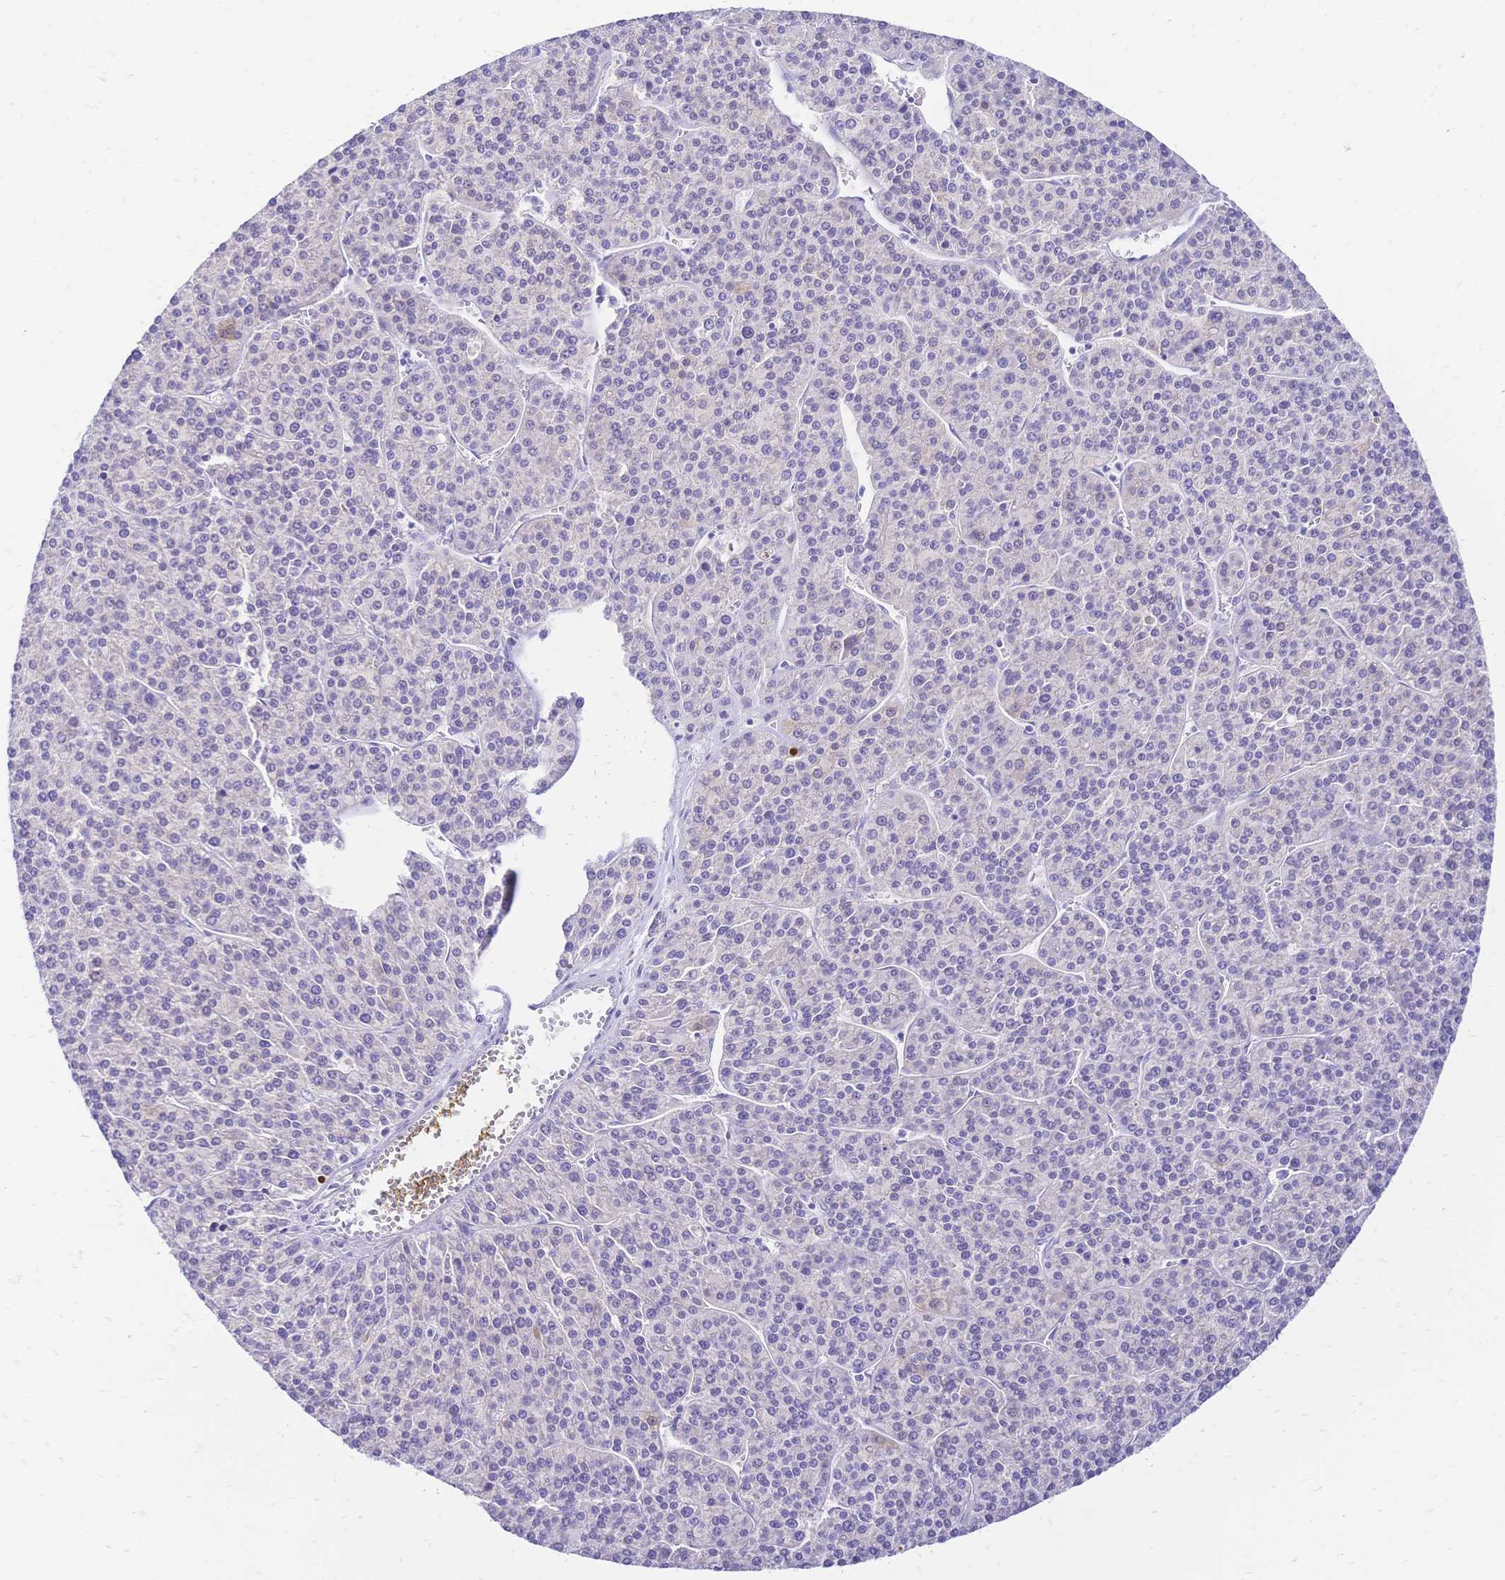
{"staining": {"intensity": "negative", "quantity": "none", "location": "none"}, "tissue": "liver cancer", "cell_type": "Tumor cells", "image_type": "cancer", "snomed": [{"axis": "morphology", "description": "Carcinoma, Hepatocellular, NOS"}, {"axis": "topography", "description": "Liver"}], "caption": "A high-resolution histopathology image shows immunohistochemistry (IHC) staining of liver cancer, which reveals no significant positivity in tumor cells.", "gene": "GRB7", "patient": {"sex": "female", "age": 58}}